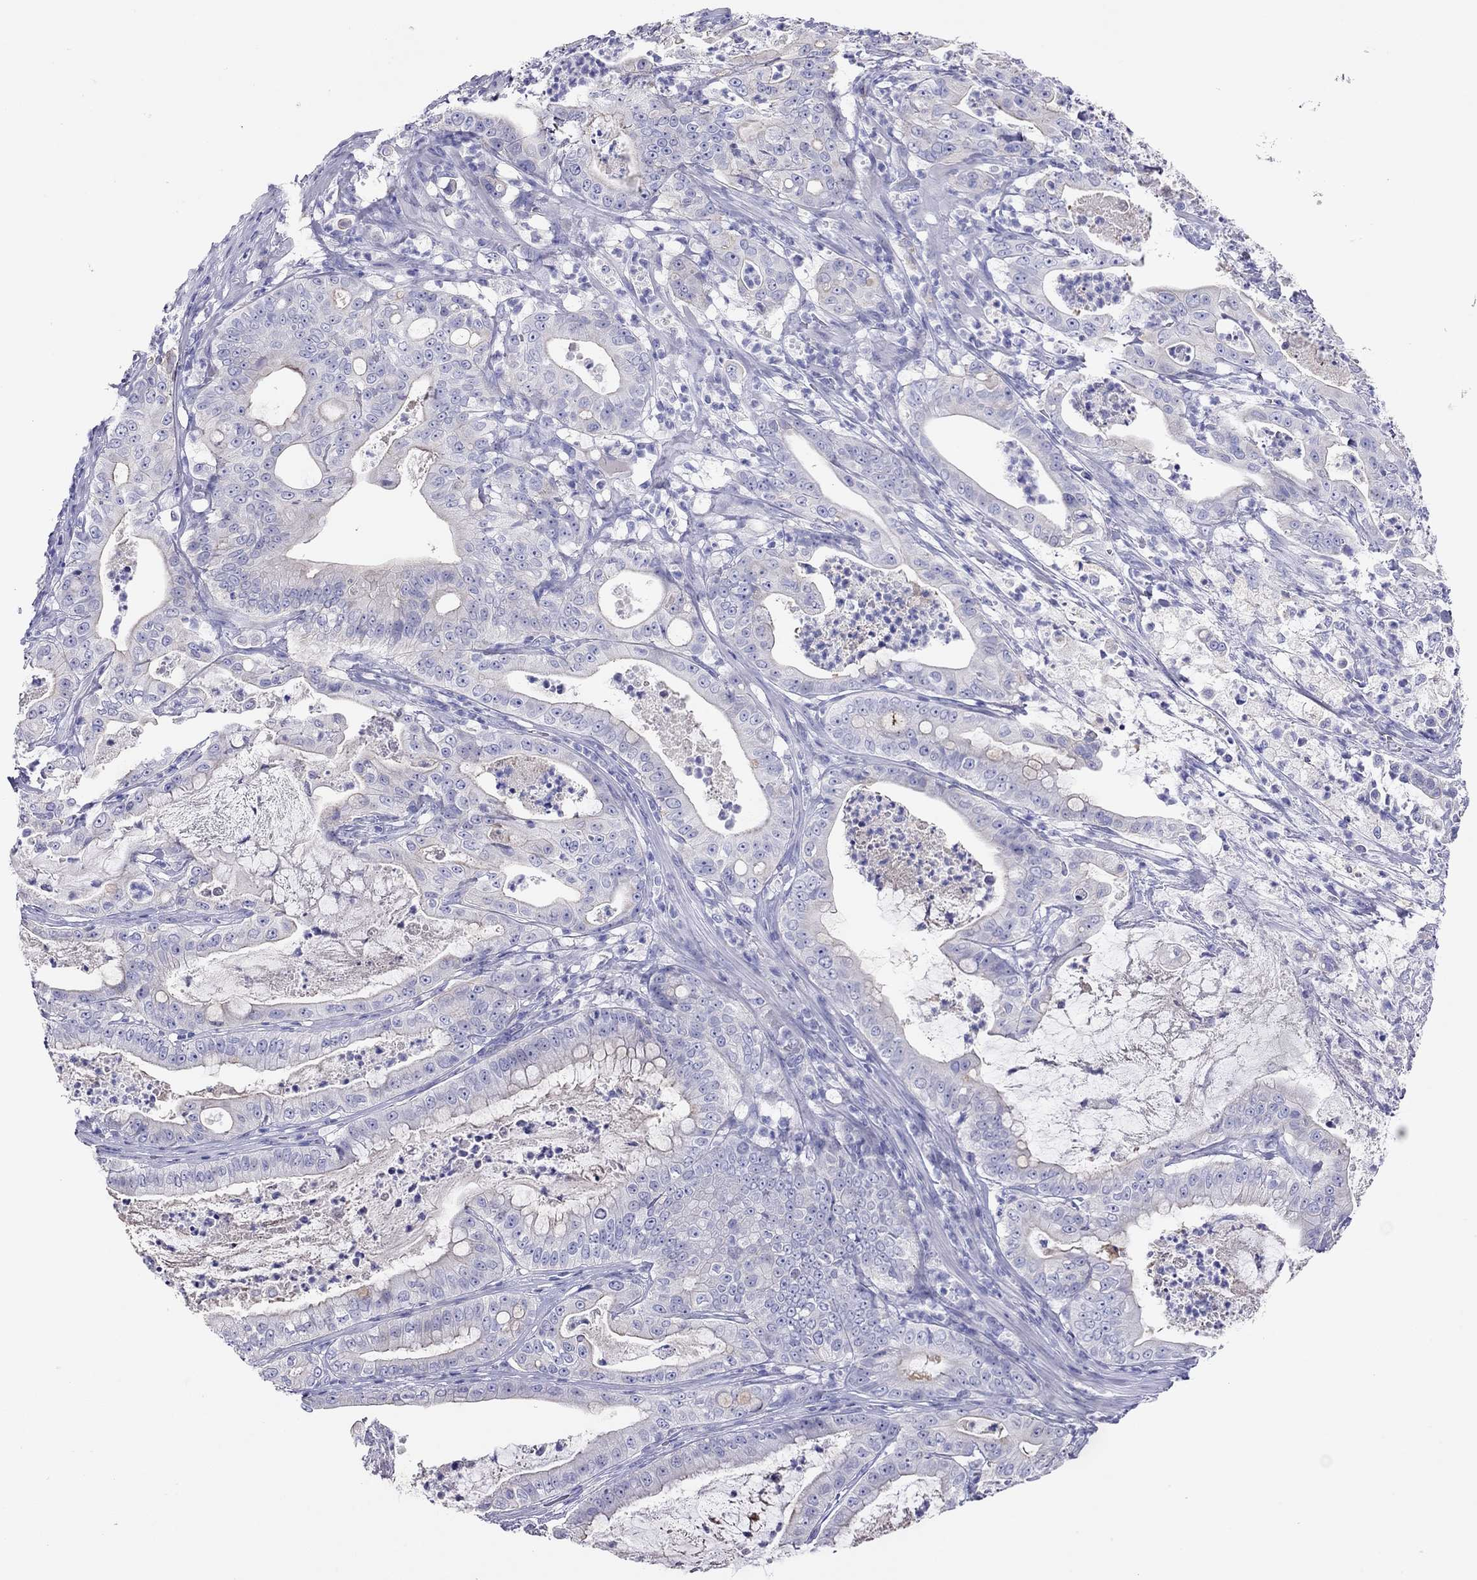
{"staining": {"intensity": "negative", "quantity": "none", "location": "none"}, "tissue": "pancreatic cancer", "cell_type": "Tumor cells", "image_type": "cancer", "snomed": [{"axis": "morphology", "description": "Adenocarcinoma, NOS"}, {"axis": "topography", "description": "Pancreas"}], "caption": "Adenocarcinoma (pancreatic) was stained to show a protein in brown. There is no significant staining in tumor cells. Brightfield microscopy of immunohistochemistry (IHC) stained with DAB (brown) and hematoxylin (blue), captured at high magnification.", "gene": "CAPNS2", "patient": {"sex": "male", "age": 71}}